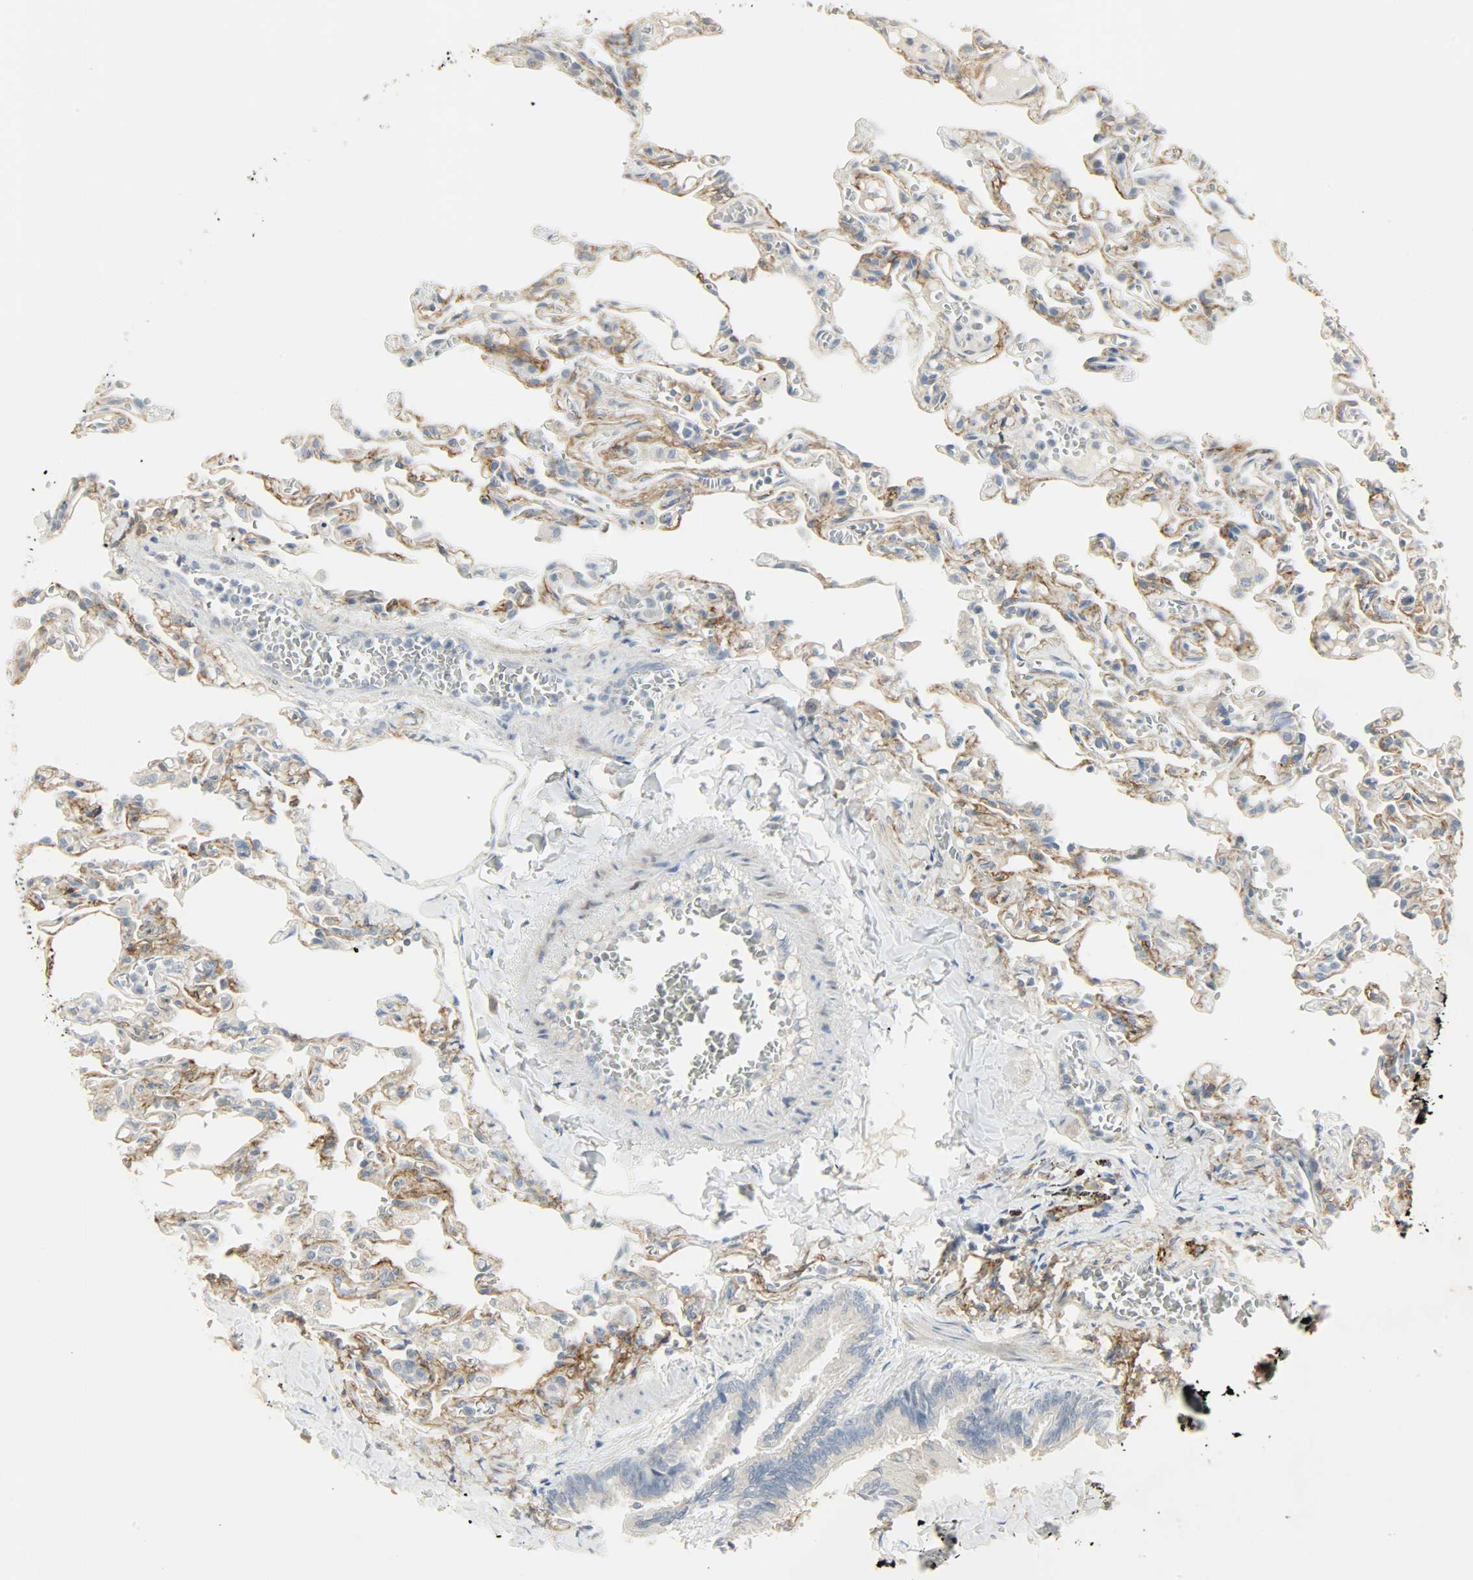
{"staining": {"intensity": "moderate", "quantity": ">75%", "location": "cytoplasmic/membranous"}, "tissue": "lung", "cell_type": "Alveolar cells", "image_type": "normal", "snomed": [{"axis": "morphology", "description": "Normal tissue, NOS"}, {"axis": "topography", "description": "Lung"}], "caption": "Immunohistochemical staining of unremarkable human lung exhibits medium levels of moderate cytoplasmic/membranous positivity in about >75% of alveolar cells. (IHC, brightfield microscopy, high magnification).", "gene": "ENPEP", "patient": {"sex": "male", "age": 21}}